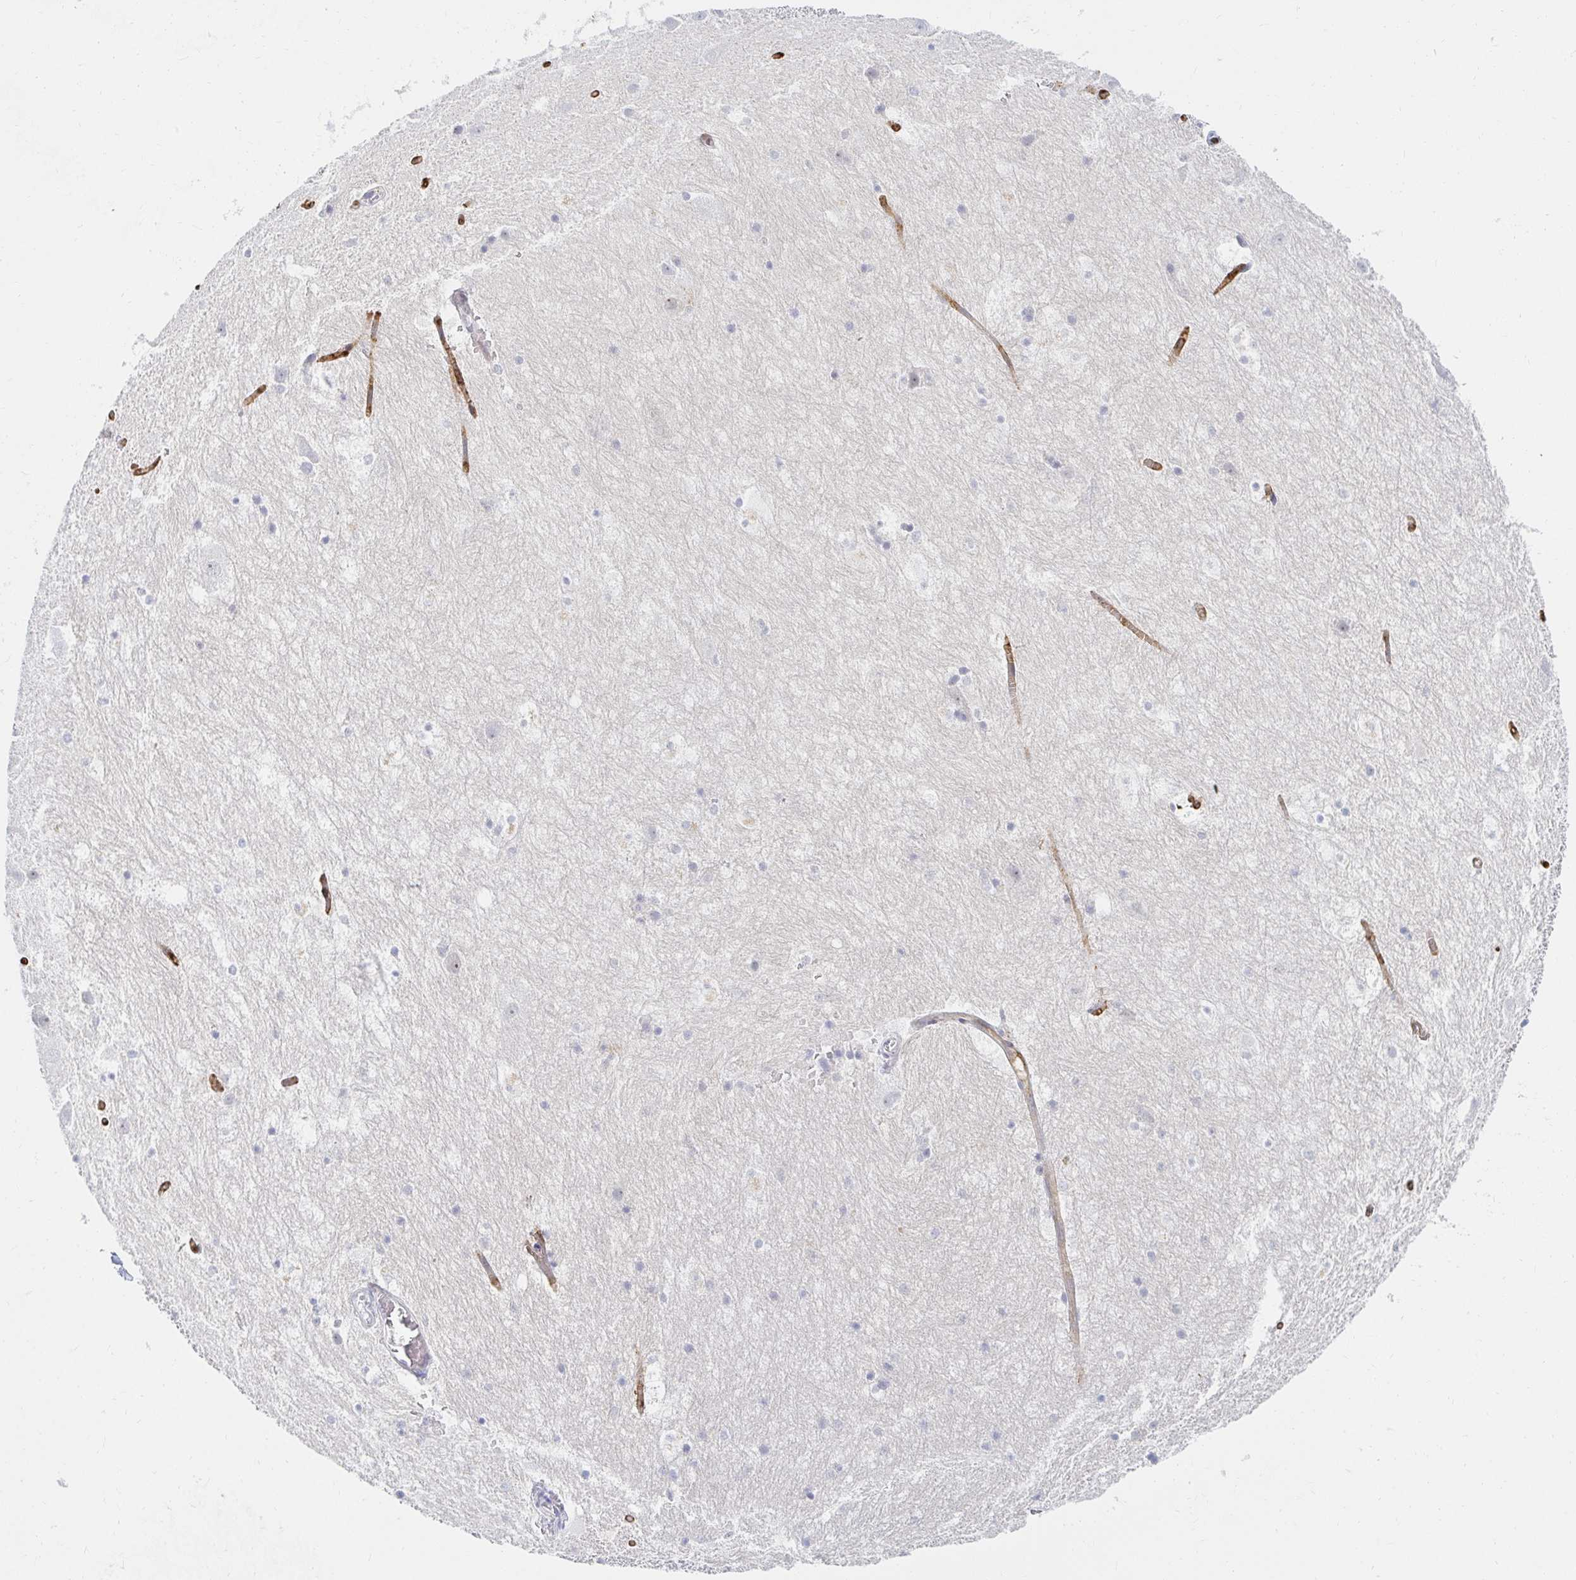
{"staining": {"intensity": "negative", "quantity": "none", "location": "none"}, "tissue": "hippocampus", "cell_type": "Glial cells", "image_type": "normal", "snomed": [{"axis": "morphology", "description": "Normal tissue, NOS"}, {"axis": "topography", "description": "Hippocampus"}], "caption": "A photomicrograph of human hippocampus is negative for staining in glial cells. (DAB (3,3'-diaminobenzidine) immunohistochemistry (IHC) with hematoxylin counter stain).", "gene": "COL28A1", "patient": {"sex": "female", "age": 52}}